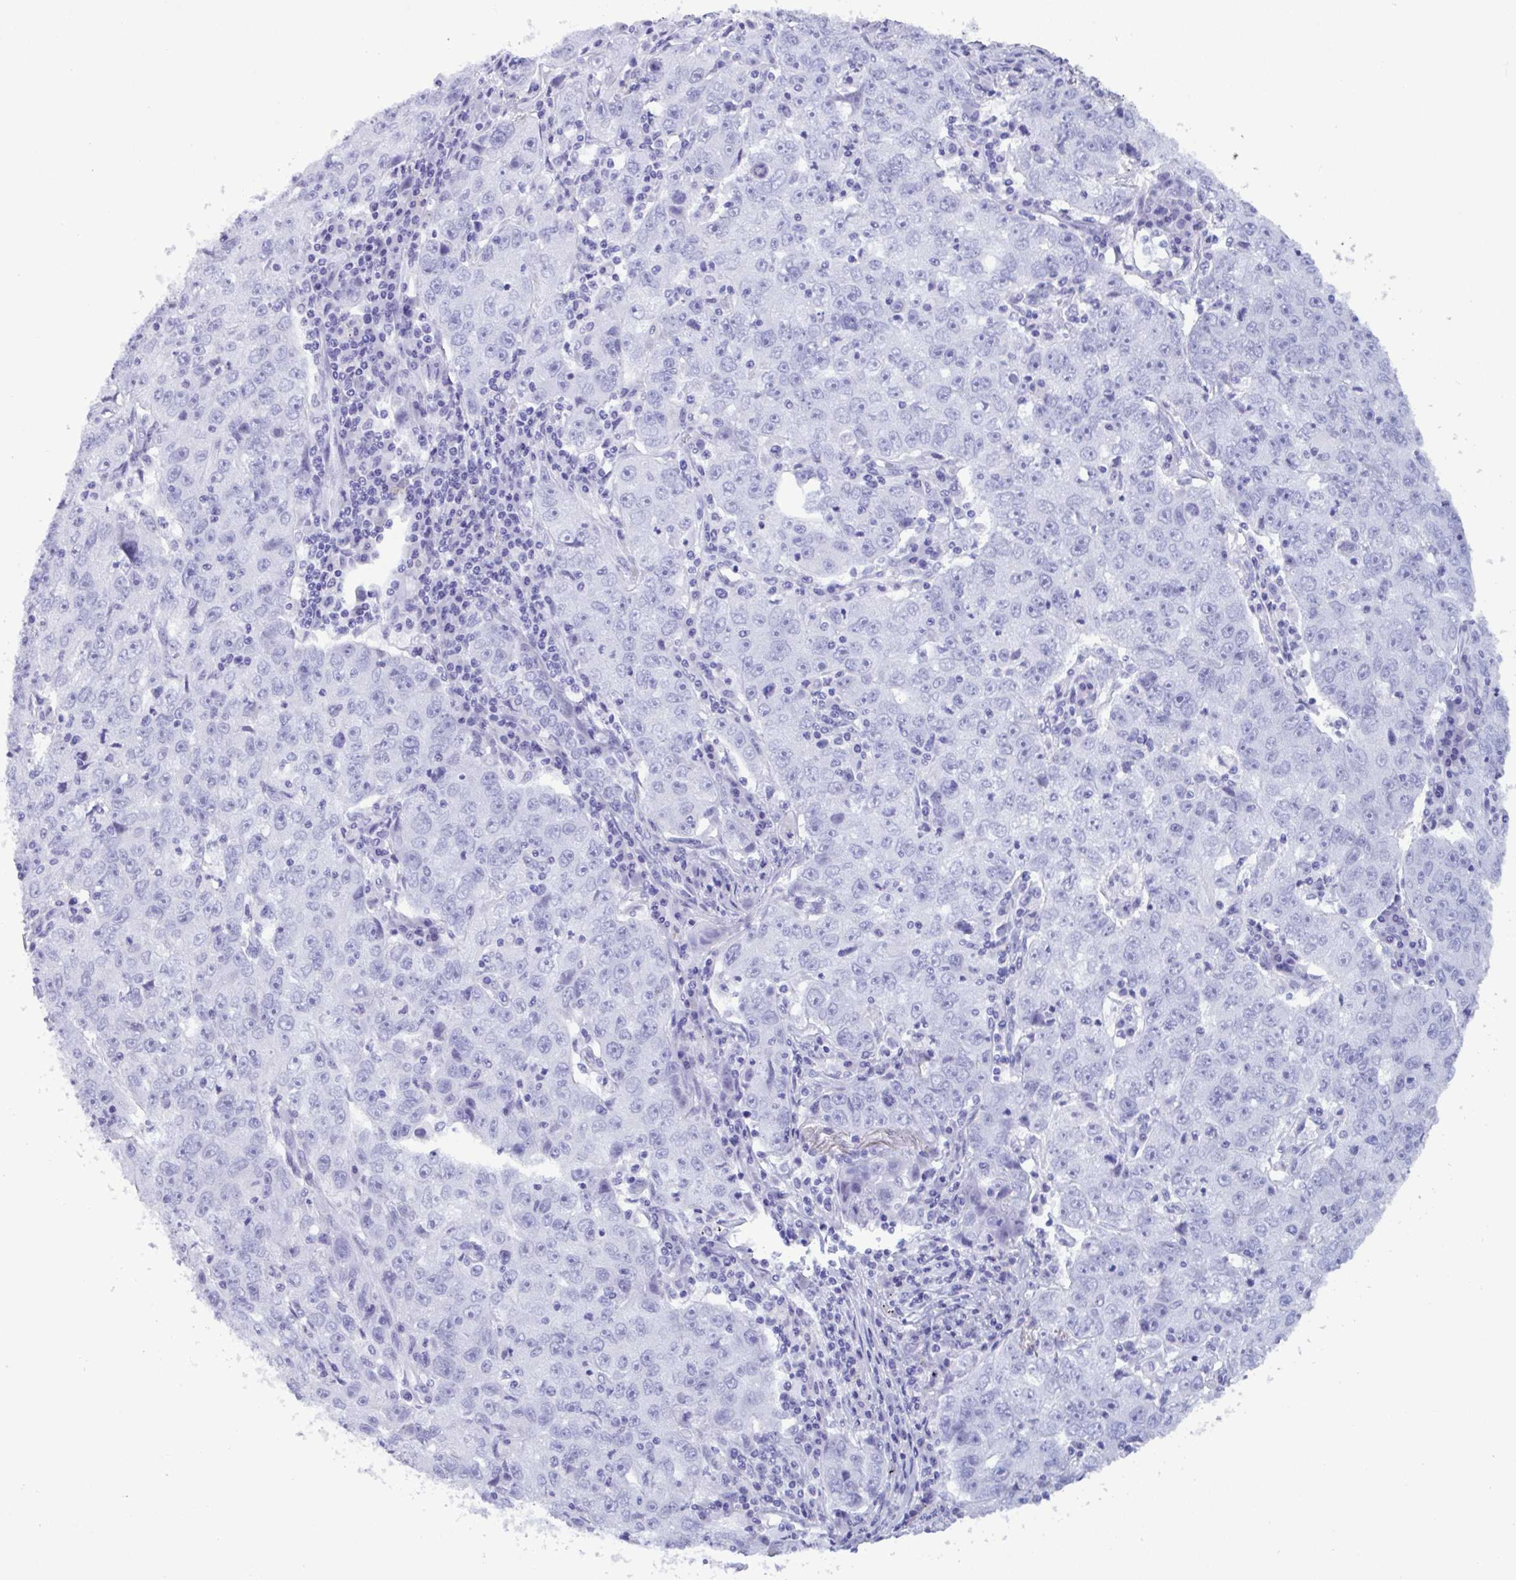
{"staining": {"intensity": "negative", "quantity": "none", "location": "none"}, "tissue": "lung cancer", "cell_type": "Tumor cells", "image_type": "cancer", "snomed": [{"axis": "morphology", "description": "Normal morphology"}, {"axis": "morphology", "description": "Adenocarcinoma, NOS"}, {"axis": "topography", "description": "Lymph node"}, {"axis": "topography", "description": "Lung"}], "caption": "Immunohistochemistry of adenocarcinoma (lung) reveals no staining in tumor cells. Nuclei are stained in blue.", "gene": "MRGPRG", "patient": {"sex": "female", "age": 57}}